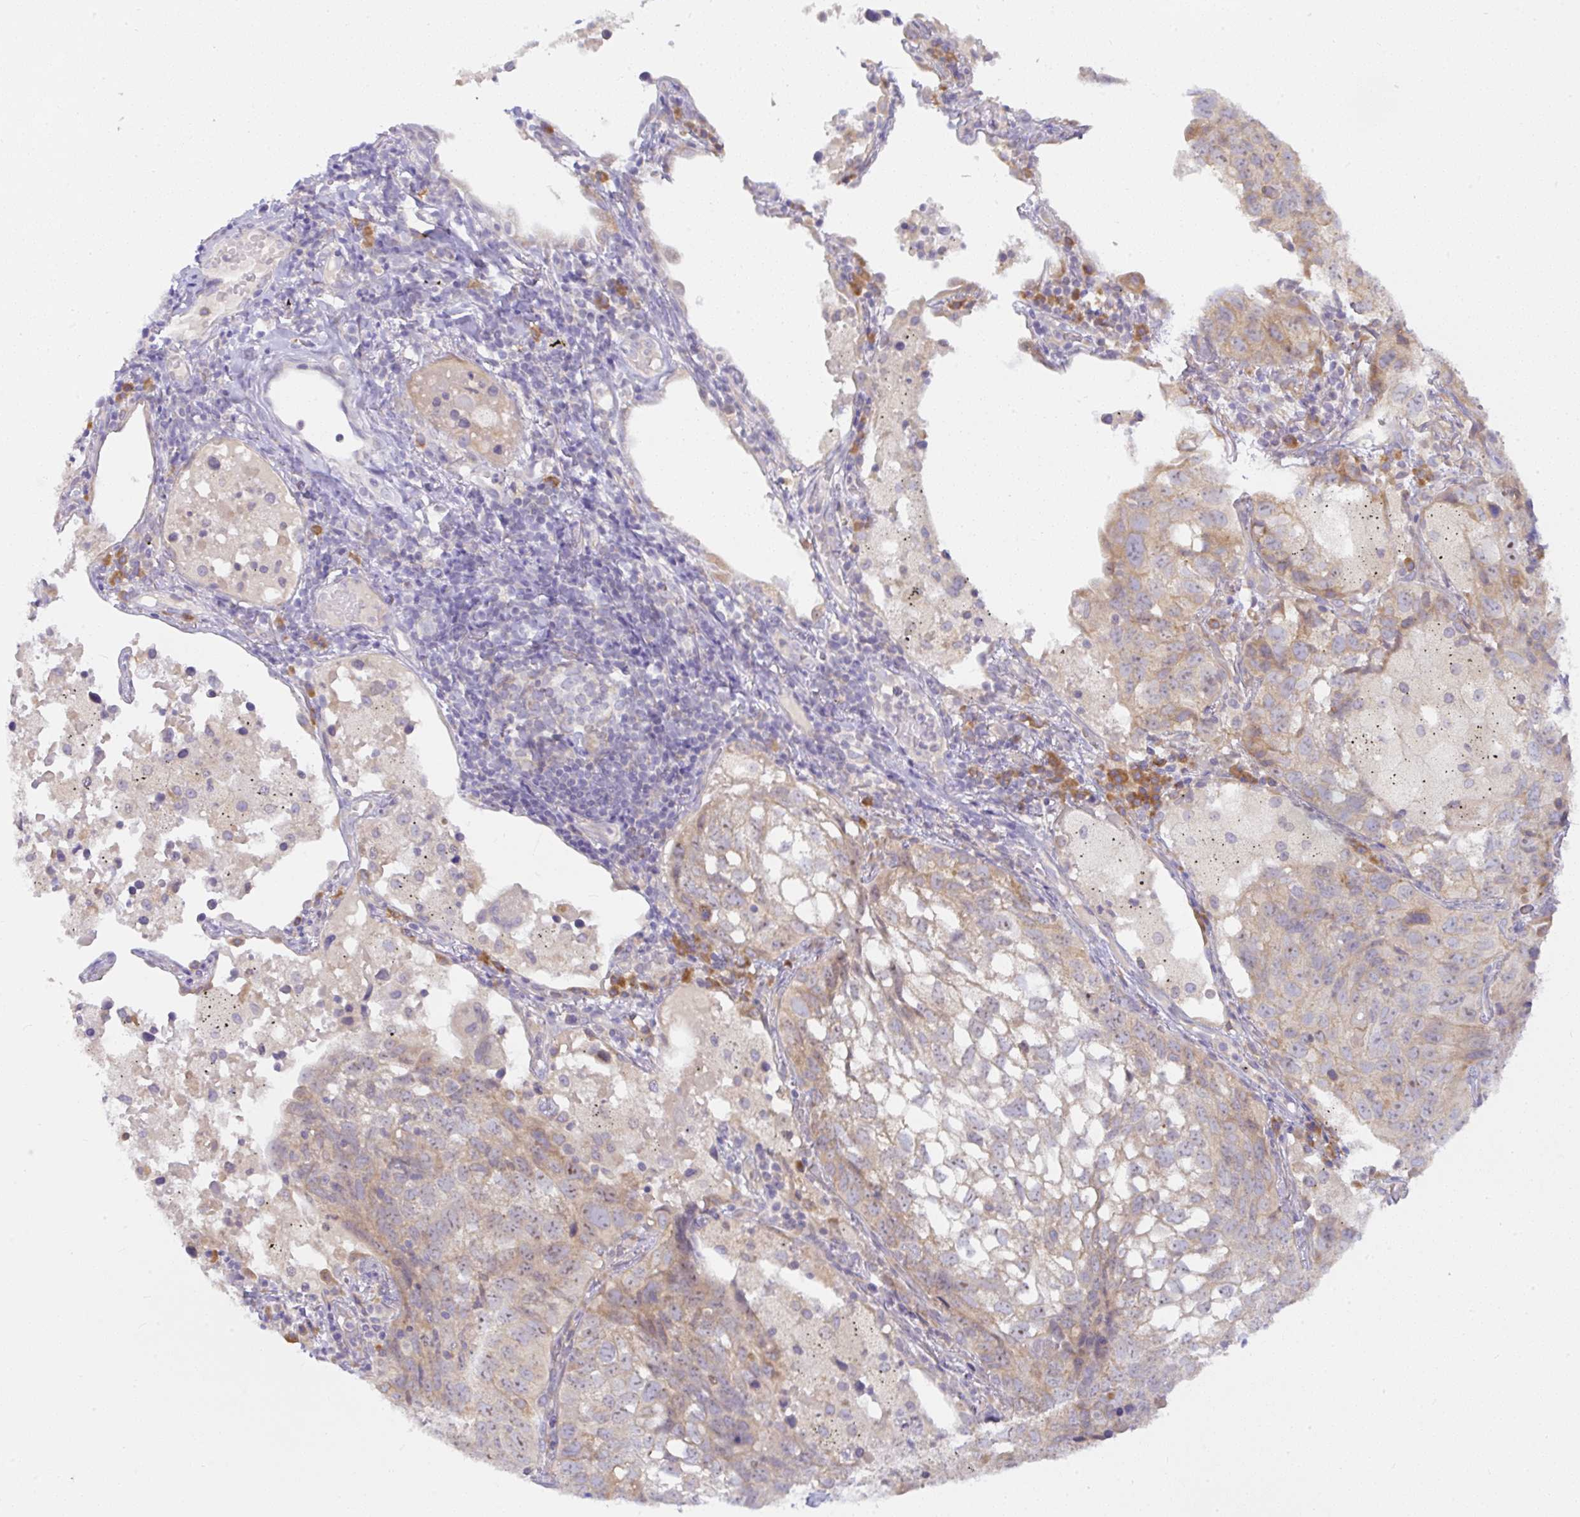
{"staining": {"intensity": "weak", "quantity": "<25%", "location": "cytoplasmic/membranous"}, "tissue": "lung cancer", "cell_type": "Tumor cells", "image_type": "cancer", "snomed": [{"axis": "morphology", "description": "Squamous cell carcinoma, NOS"}, {"axis": "topography", "description": "Lung"}], "caption": "DAB immunohistochemical staining of human lung cancer shows no significant staining in tumor cells.", "gene": "DERL2", "patient": {"sex": "male", "age": 60}}